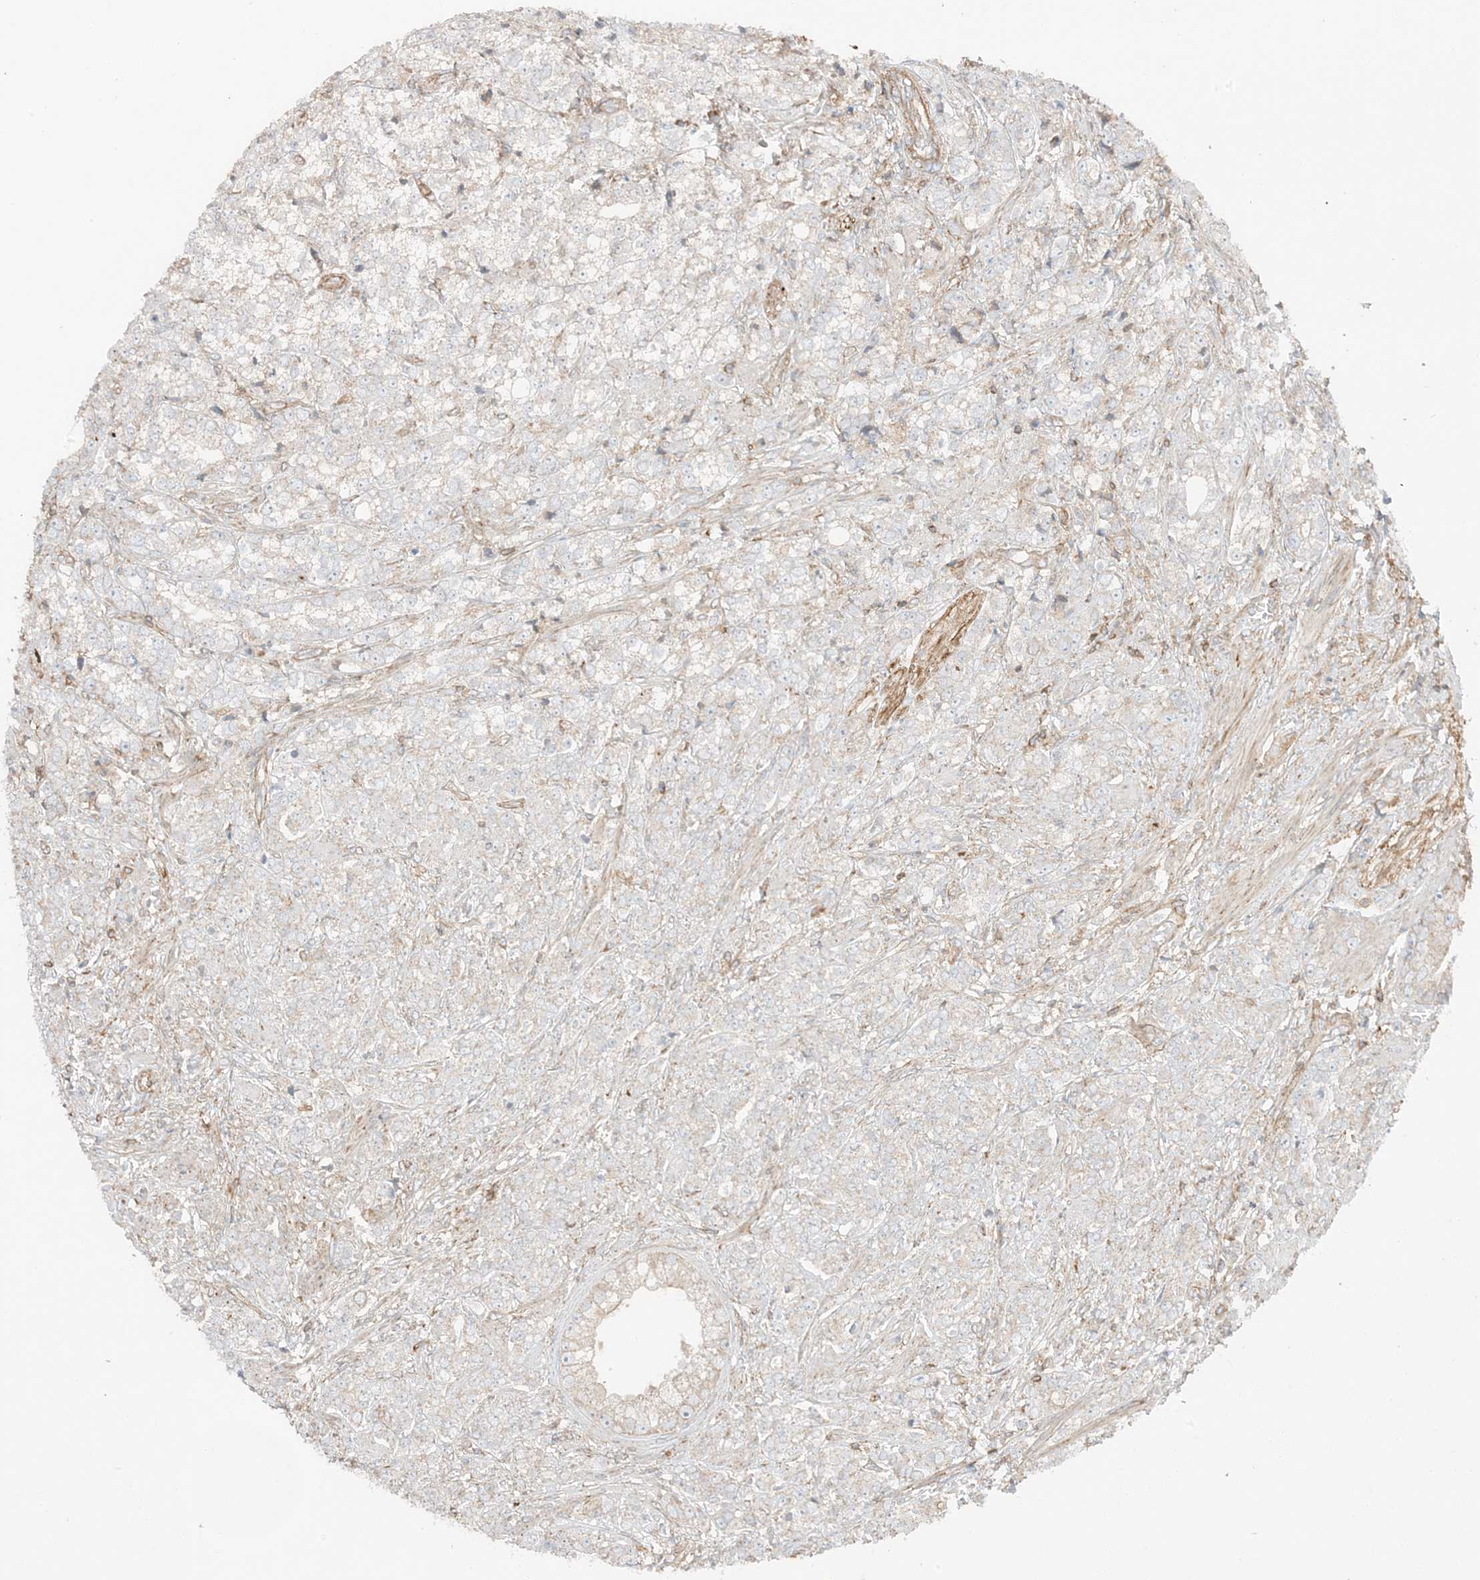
{"staining": {"intensity": "negative", "quantity": "none", "location": "none"}, "tissue": "prostate cancer", "cell_type": "Tumor cells", "image_type": "cancer", "snomed": [{"axis": "morphology", "description": "Adenocarcinoma, High grade"}, {"axis": "topography", "description": "Prostate"}], "caption": "Tumor cells show no significant positivity in prostate cancer.", "gene": "SLC25A12", "patient": {"sex": "male", "age": 69}}